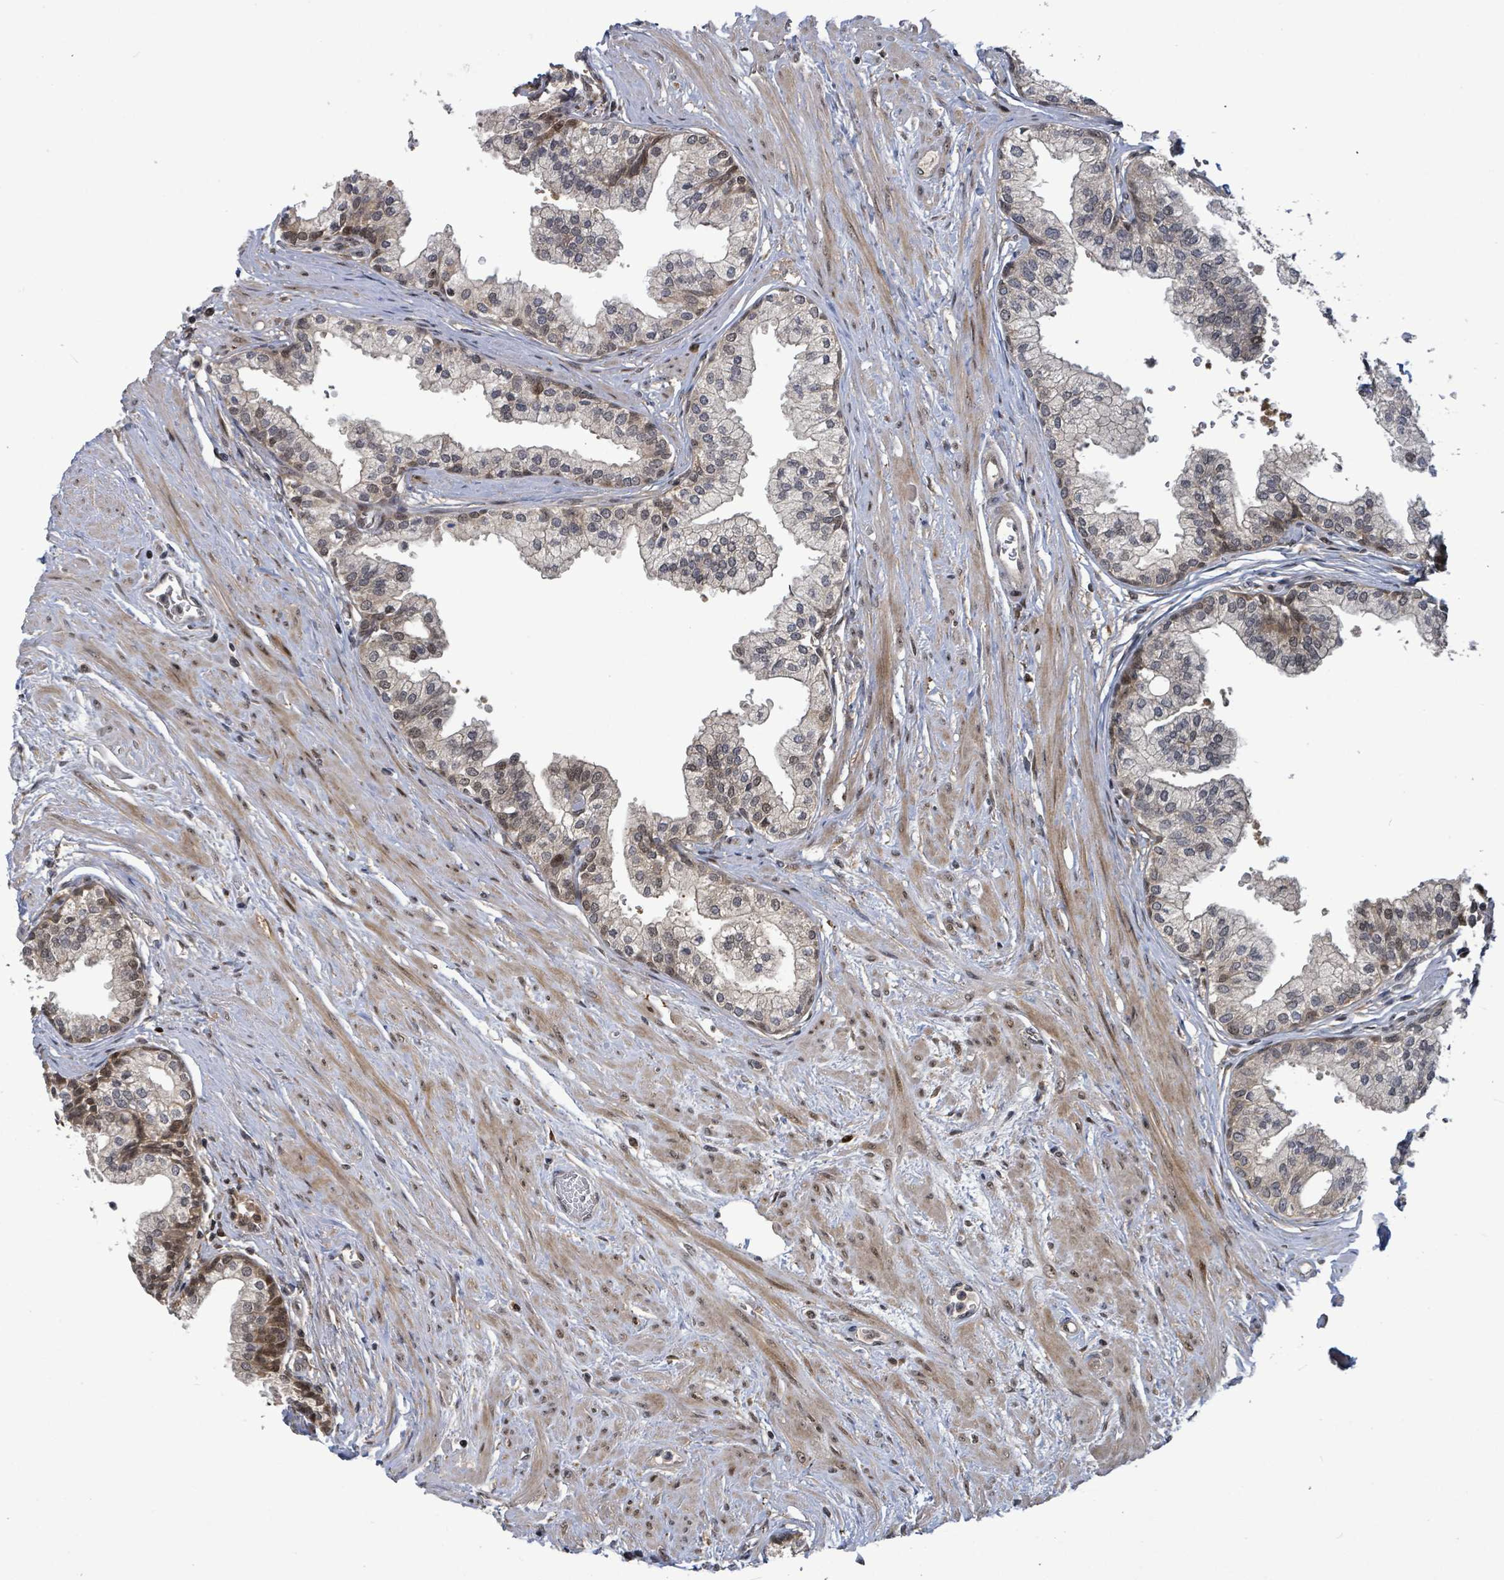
{"staining": {"intensity": "moderate", "quantity": "25%-75%", "location": "cytoplasmic/membranous,nuclear"}, "tissue": "prostate", "cell_type": "Glandular cells", "image_type": "normal", "snomed": [{"axis": "morphology", "description": "Normal tissue, NOS"}, {"axis": "topography", "description": "Prostate"}], "caption": "This micrograph displays immunohistochemistry staining of benign prostate, with medium moderate cytoplasmic/membranous,nuclear staining in approximately 25%-75% of glandular cells.", "gene": "FBXO6", "patient": {"sex": "male", "age": 60}}